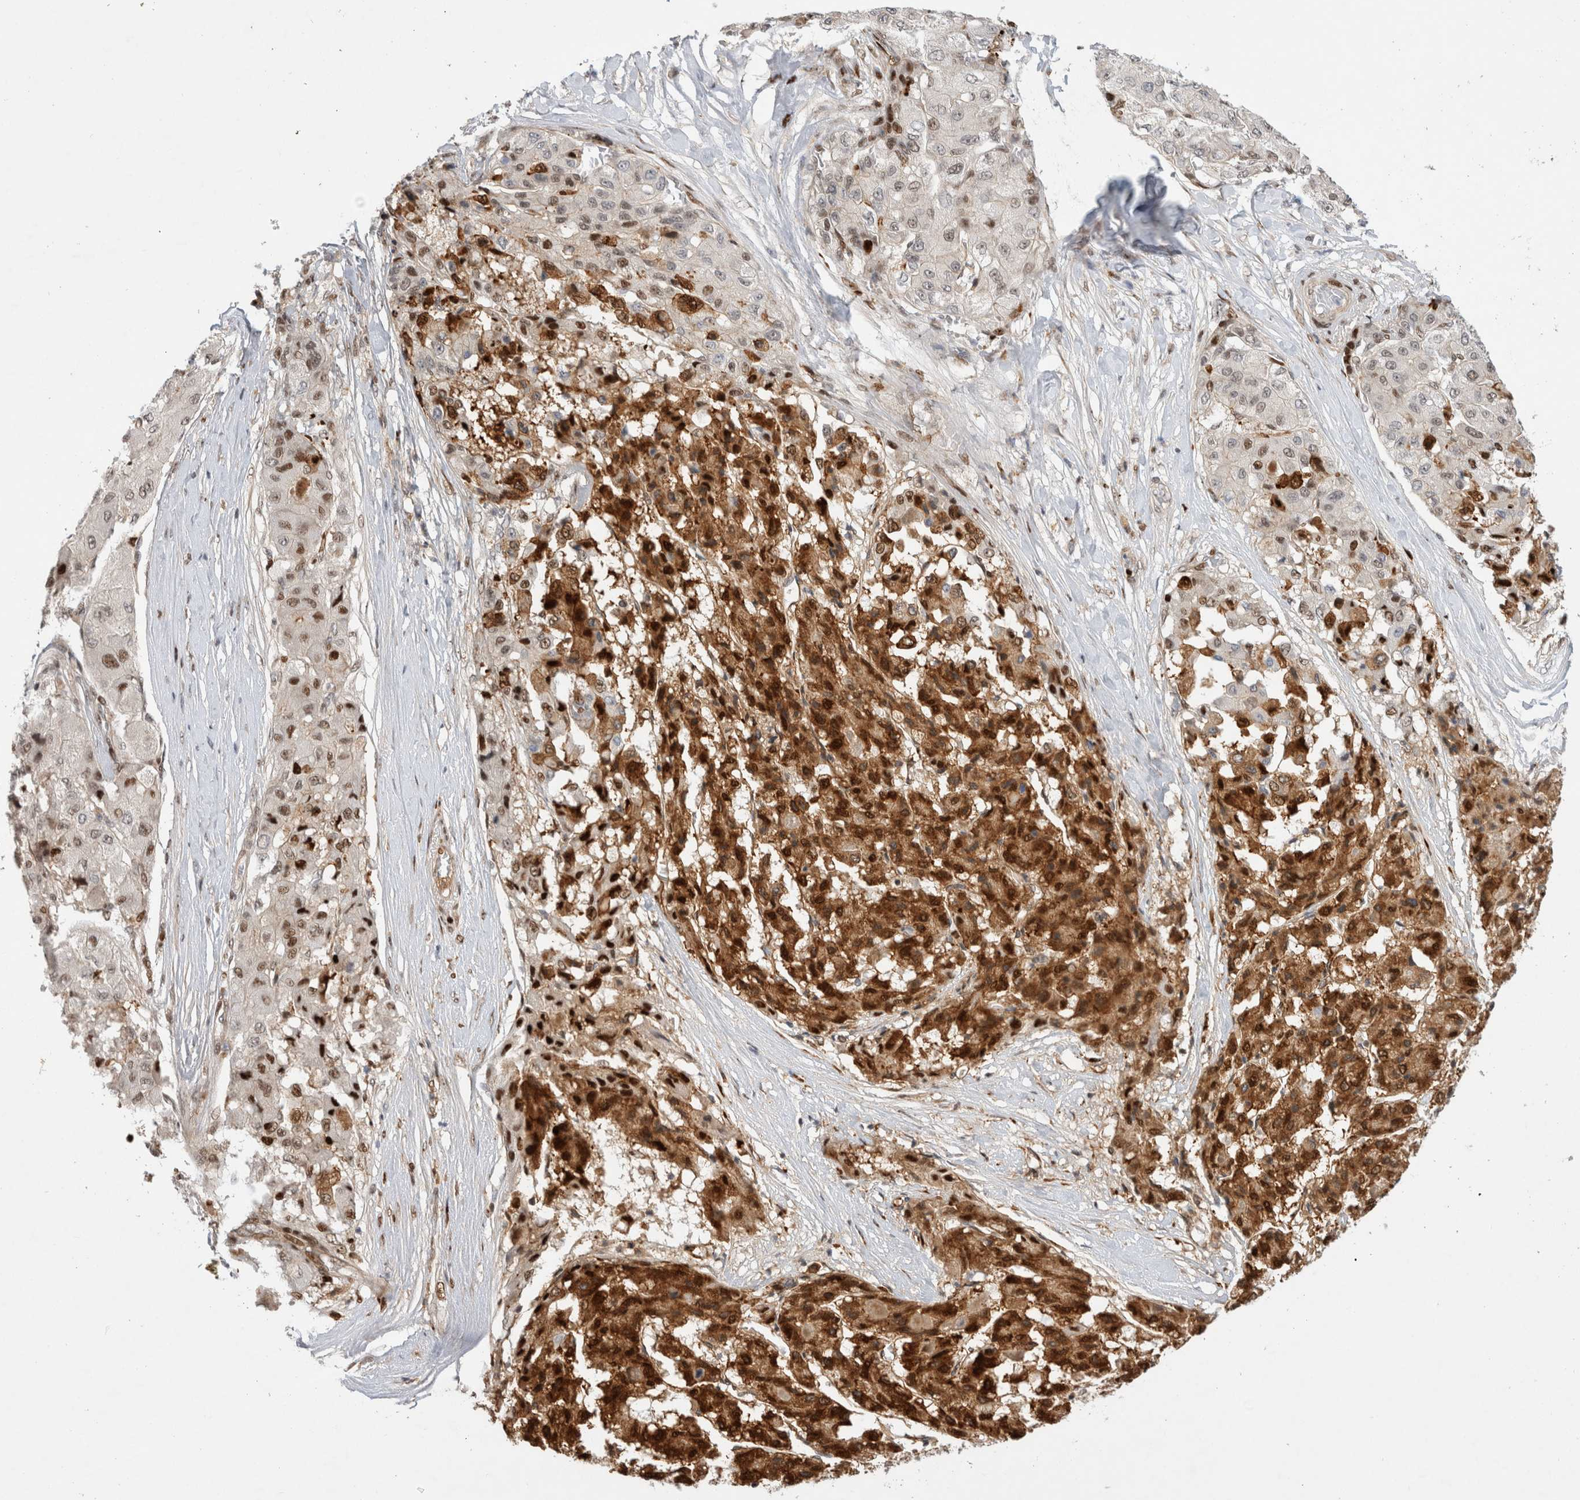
{"staining": {"intensity": "strong", "quantity": "25%-75%", "location": "cytoplasmic/membranous,nuclear"}, "tissue": "liver cancer", "cell_type": "Tumor cells", "image_type": "cancer", "snomed": [{"axis": "morphology", "description": "Carcinoma, Hepatocellular, NOS"}, {"axis": "topography", "description": "Liver"}], "caption": "Protein expression analysis of hepatocellular carcinoma (liver) exhibits strong cytoplasmic/membranous and nuclear positivity in about 25%-75% of tumor cells. The staining was performed using DAB (3,3'-diaminobenzidine) to visualize the protein expression in brown, while the nuclei were stained in blue with hematoxylin (Magnification: 20x).", "gene": "TCF4", "patient": {"sex": "male", "age": 80}}